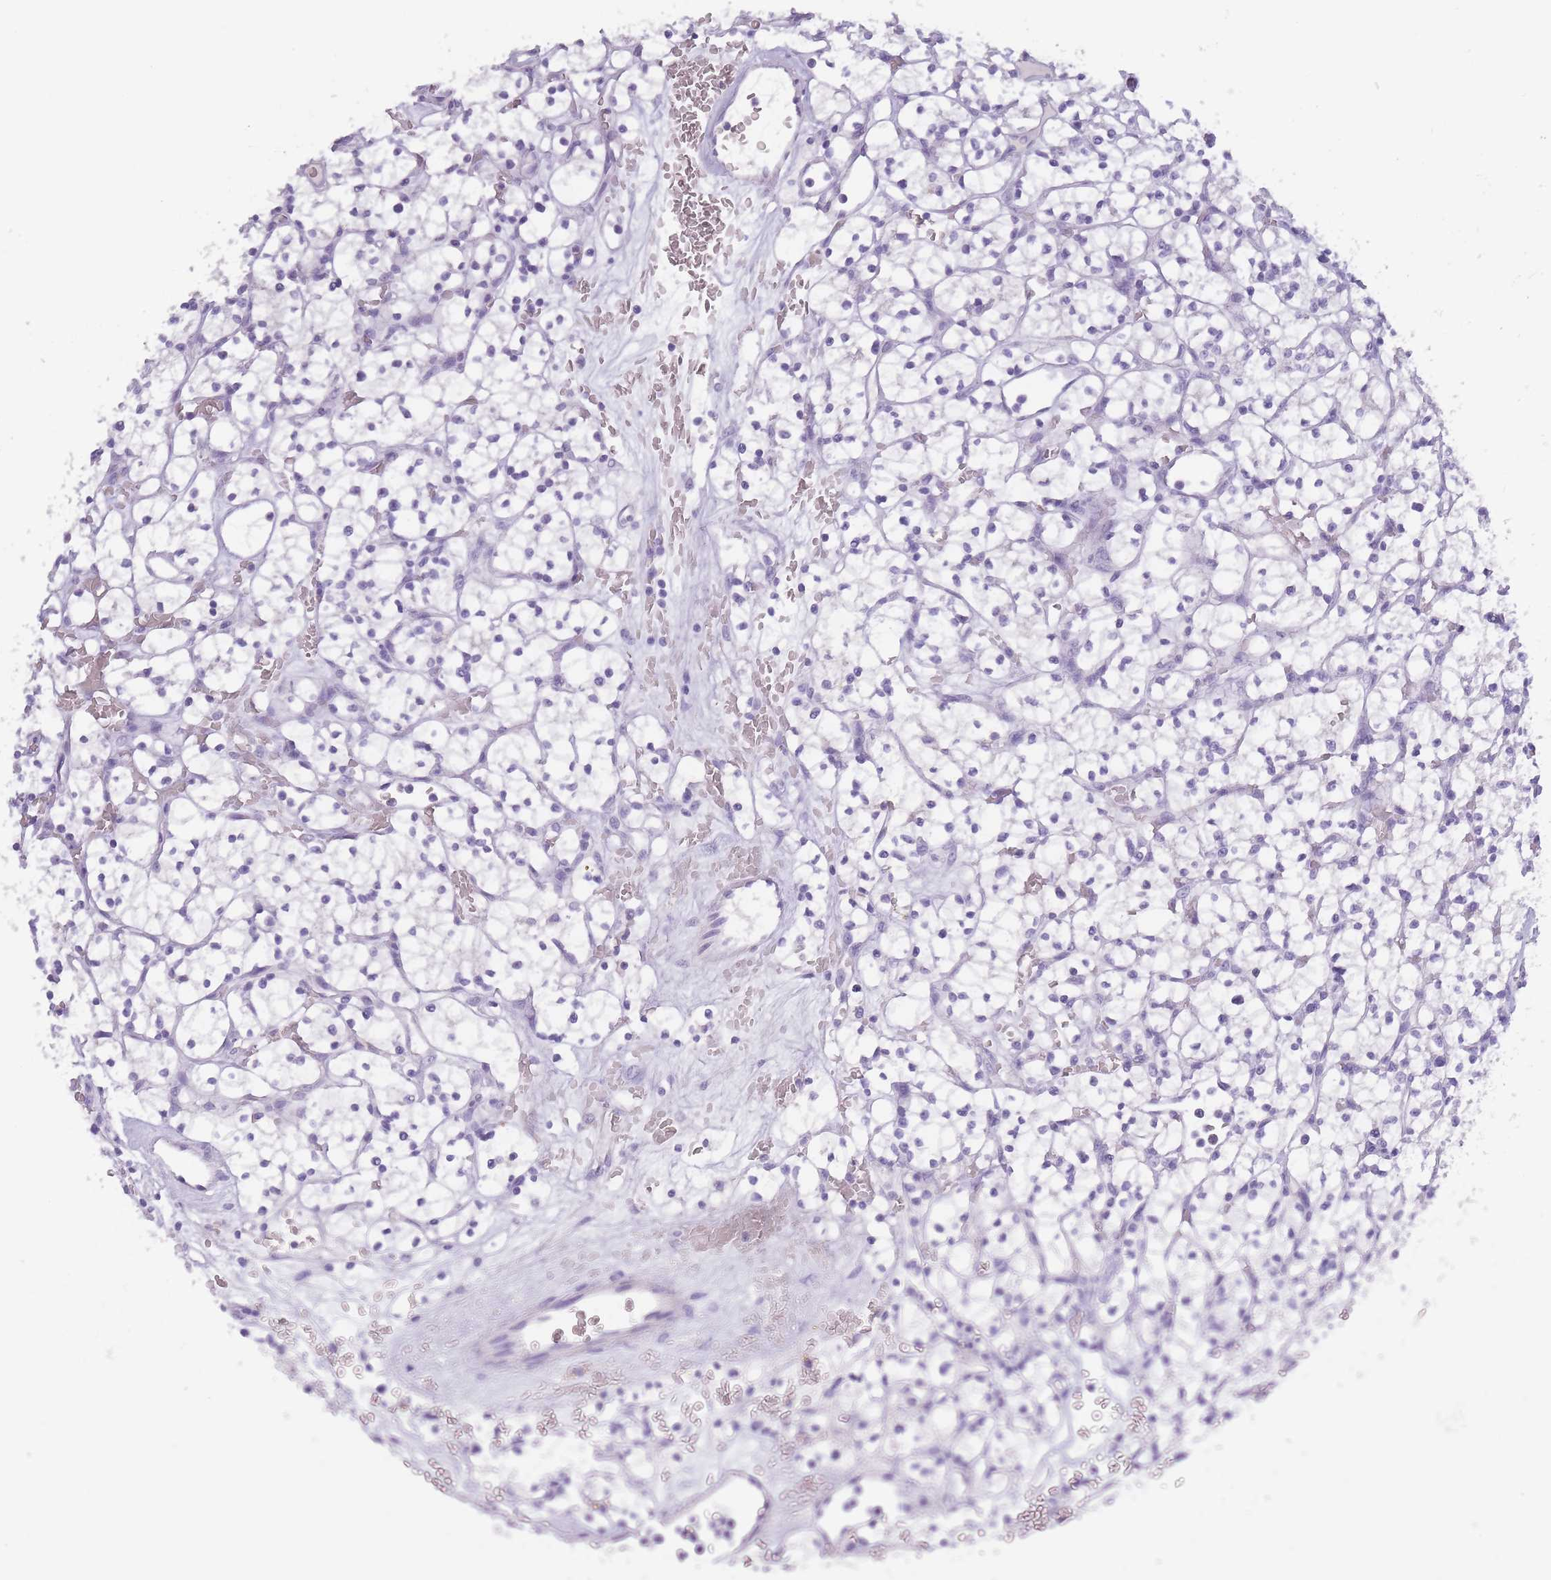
{"staining": {"intensity": "negative", "quantity": "none", "location": "none"}, "tissue": "renal cancer", "cell_type": "Tumor cells", "image_type": "cancer", "snomed": [{"axis": "morphology", "description": "Adenocarcinoma, NOS"}, {"axis": "topography", "description": "Kidney"}], "caption": "Image shows no protein positivity in tumor cells of renal cancer tissue.", "gene": "TCP11", "patient": {"sex": "female", "age": 64}}